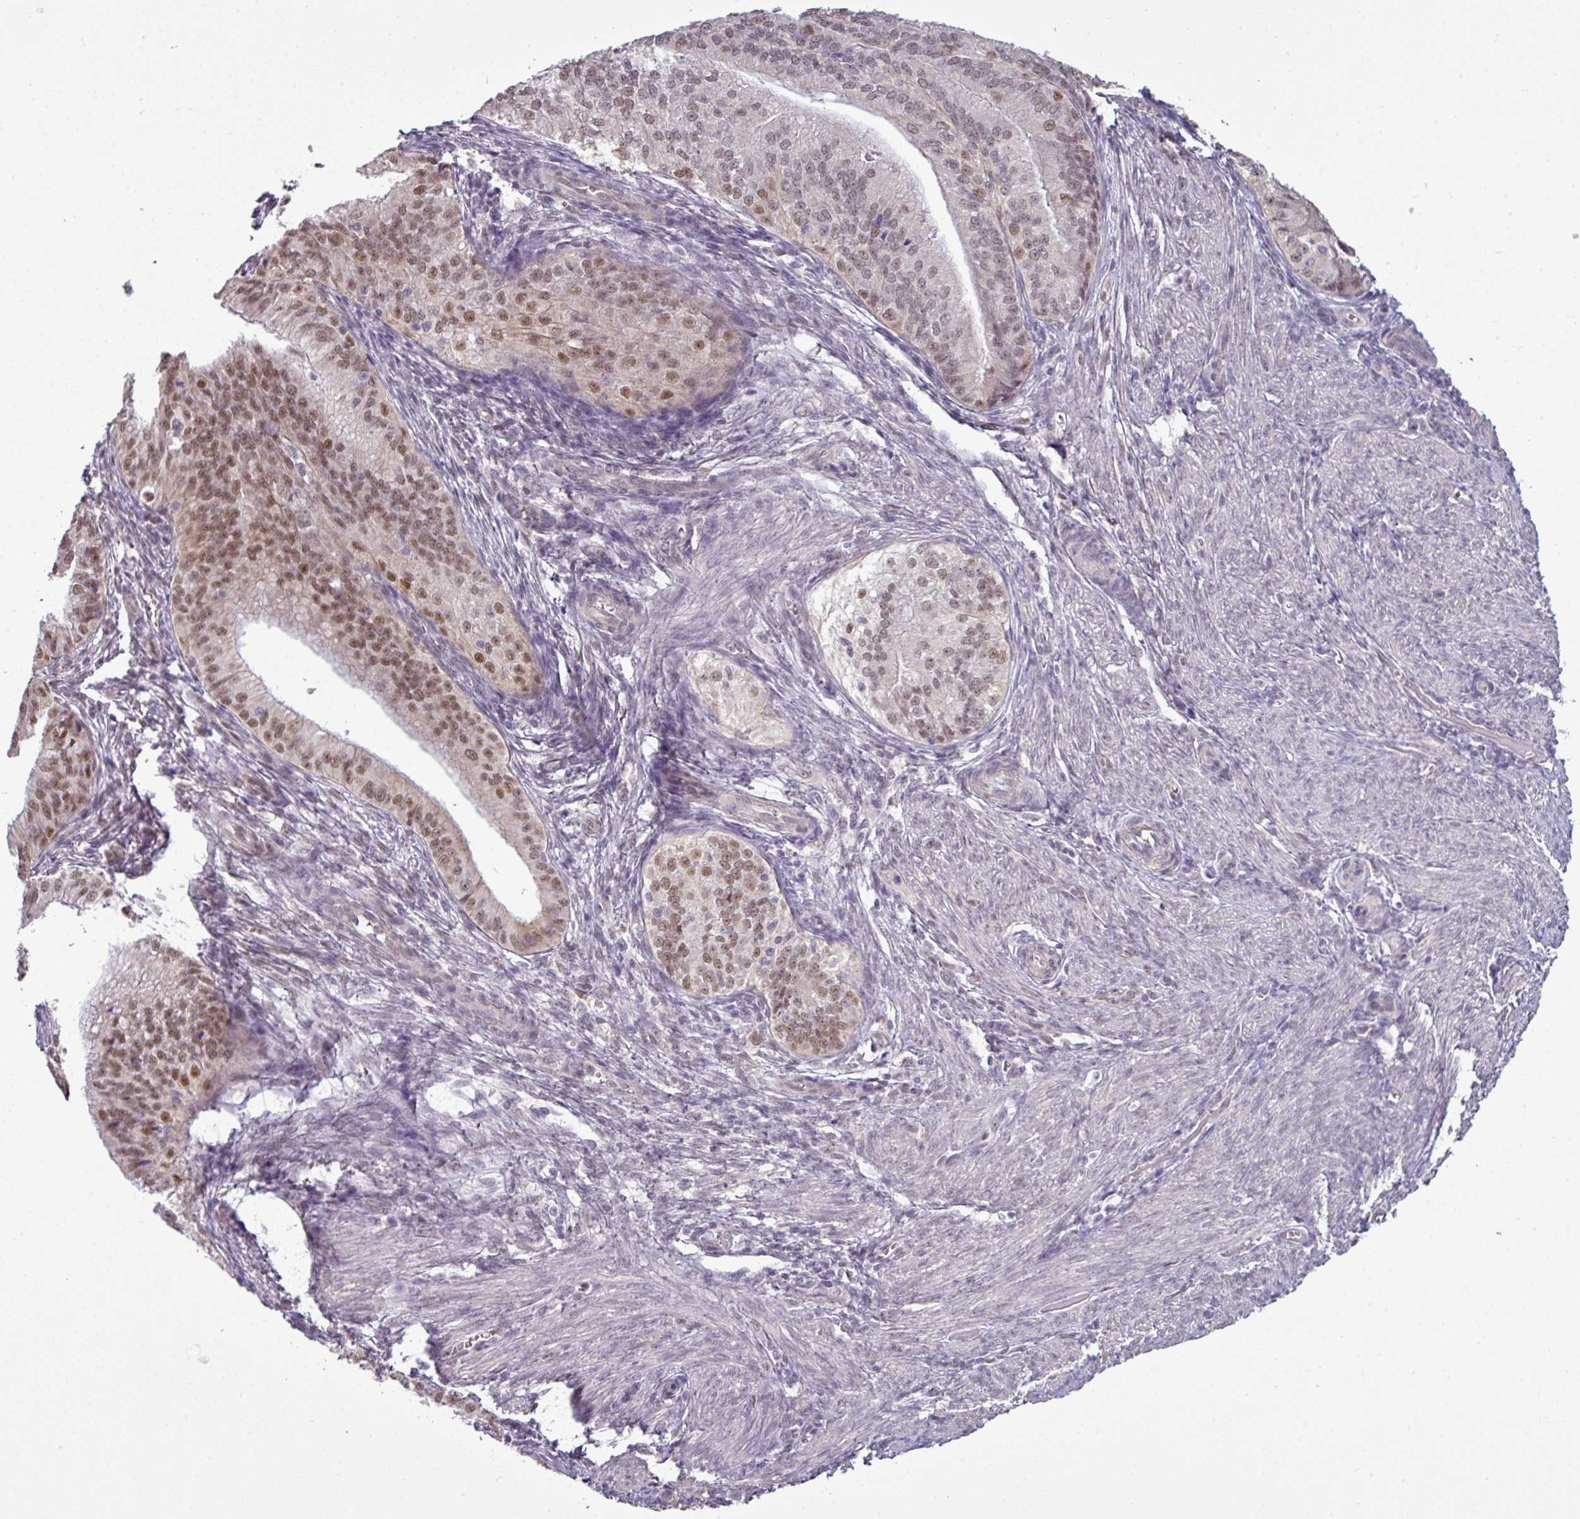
{"staining": {"intensity": "moderate", "quantity": "25%-75%", "location": "nuclear"}, "tissue": "endometrial cancer", "cell_type": "Tumor cells", "image_type": "cancer", "snomed": [{"axis": "morphology", "description": "Adenocarcinoma, NOS"}, {"axis": "topography", "description": "Endometrium"}], "caption": "Endometrial cancer stained for a protein (brown) displays moderate nuclear positive expression in approximately 25%-75% of tumor cells.", "gene": "ZNF217", "patient": {"sex": "female", "age": 50}}